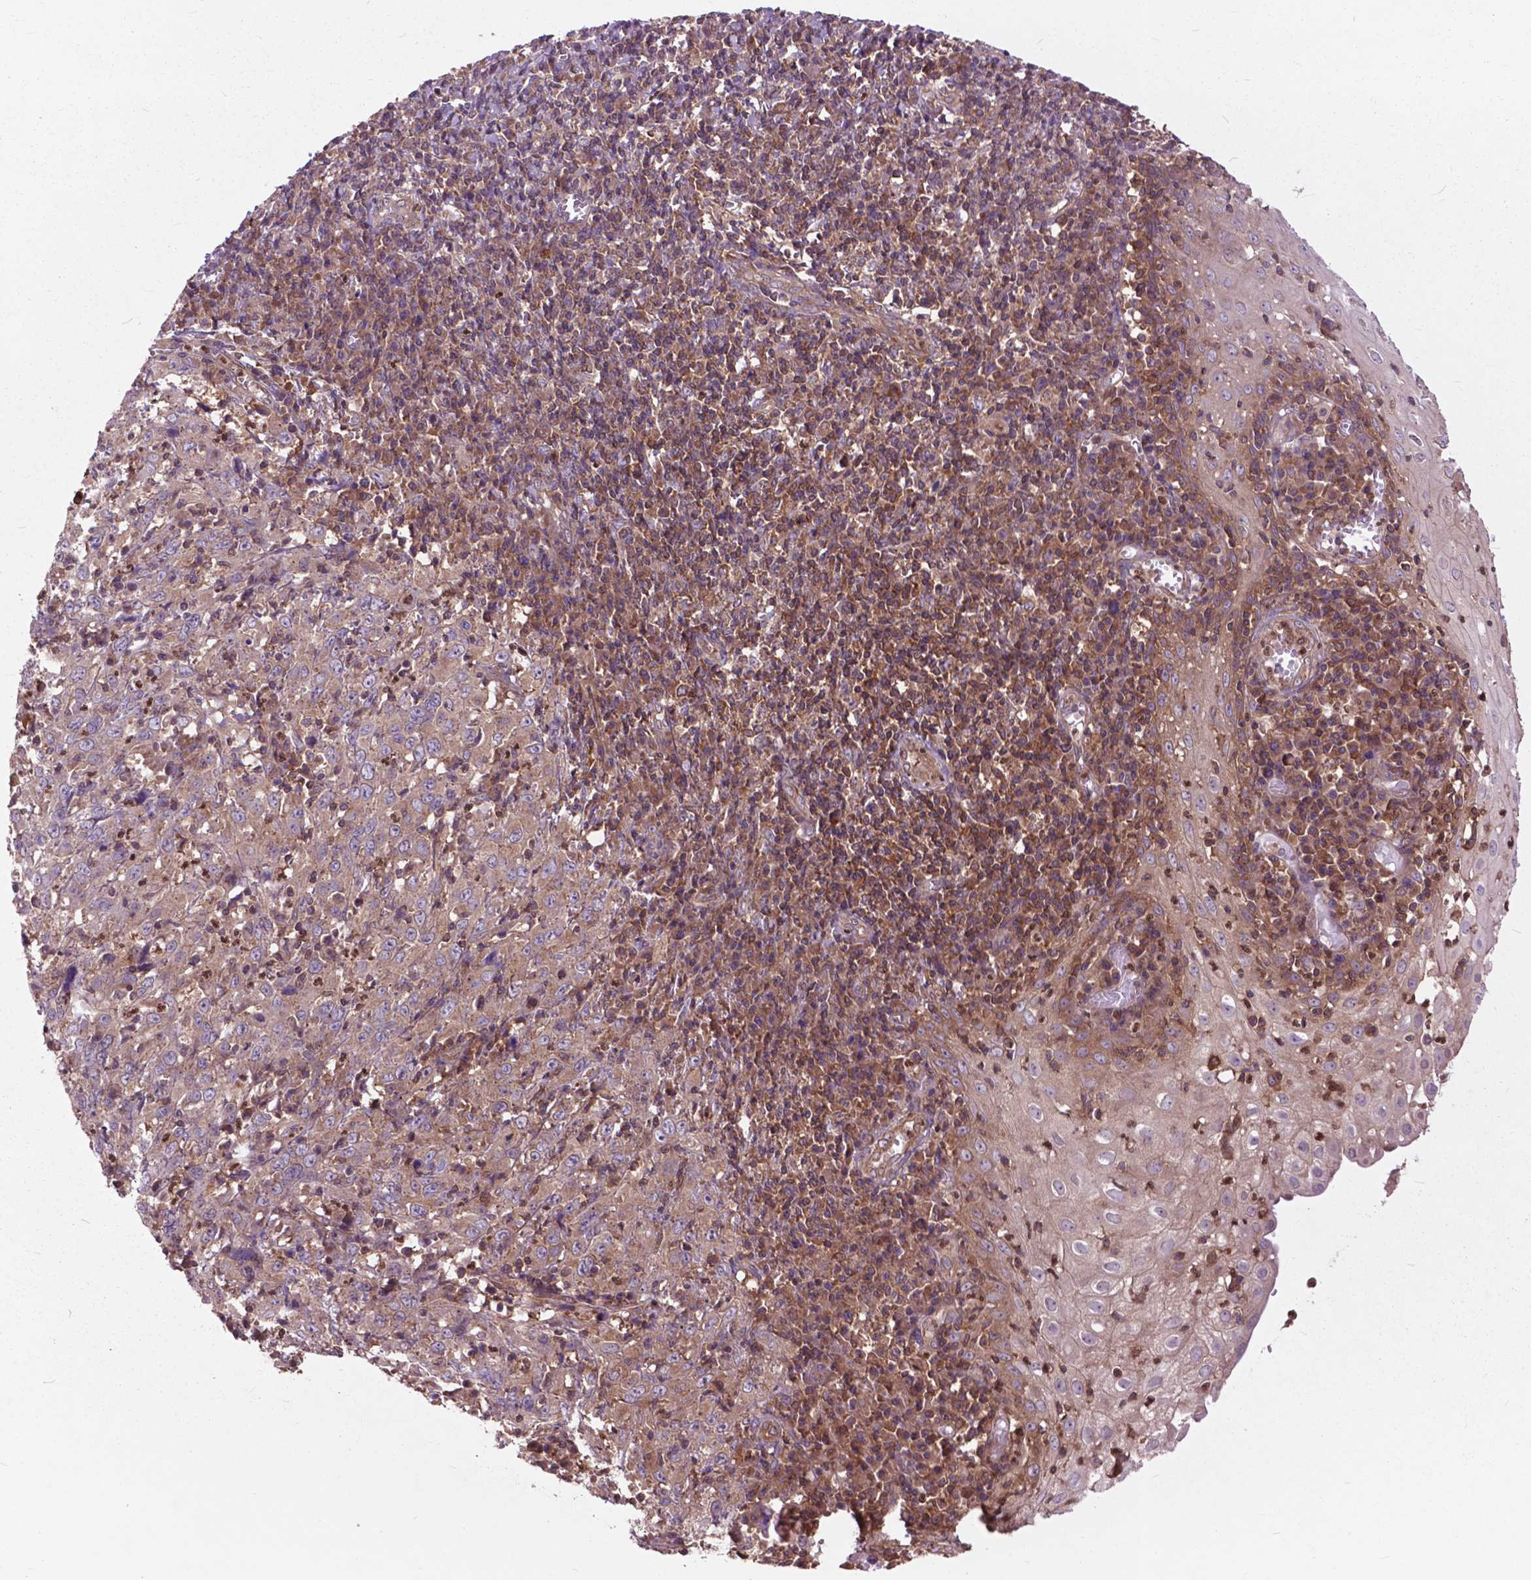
{"staining": {"intensity": "weak", "quantity": ">75%", "location": "cytoplasmic/membranous"}, "tissue": "cervical cancer", "cell_type": "Tumor cells", "image_type": "cancer", "snomed": [{"axis": "morphology", "description": "Squamous cell carcinoma, NOS"}, {"axis": "topography", "description": "Cervix"}], "caption": "Squamous cell carcinoma (cervical) tissue reveals weak cytoplasmic/membranous staining in about >75% of tumor cells", "gene": "ARAF", "patient": {"sex": "female", "age": 46}}